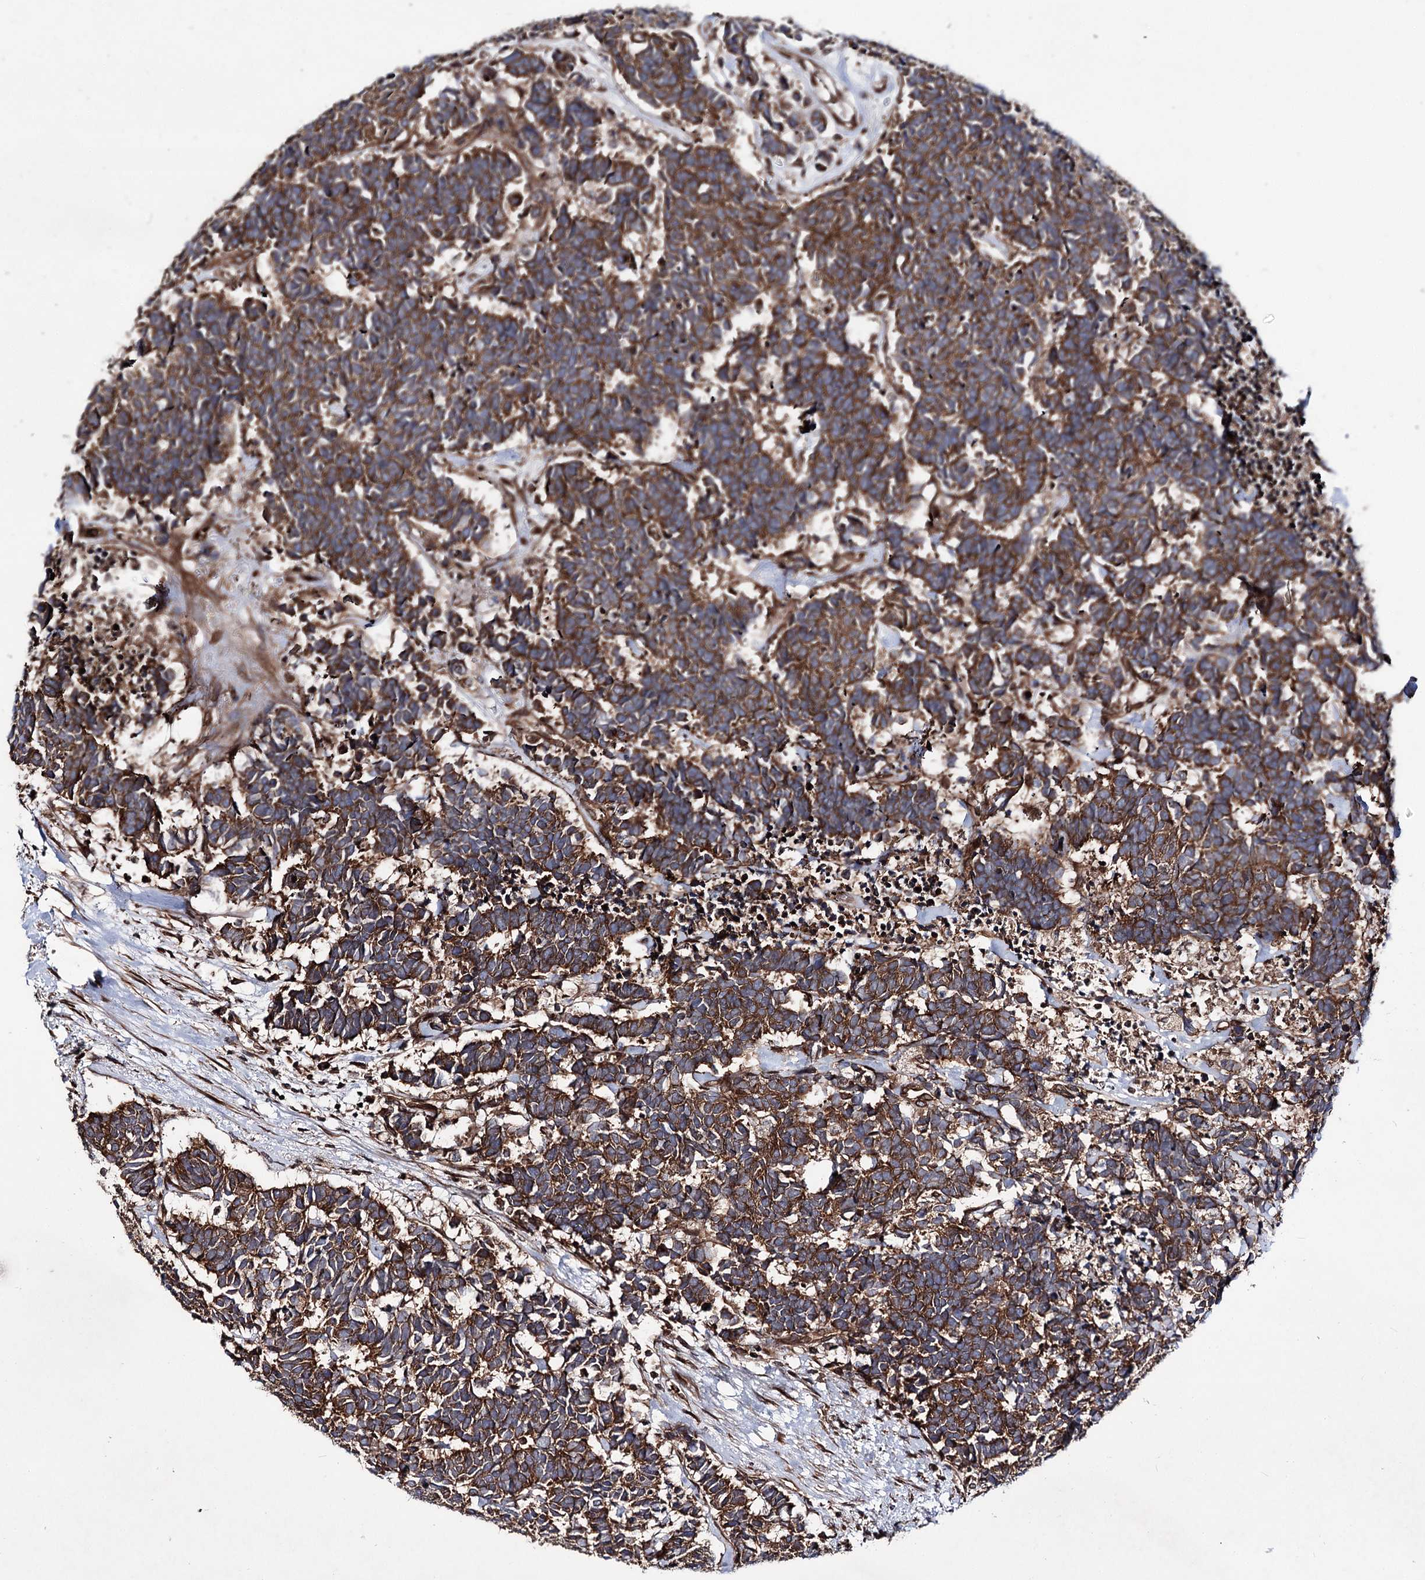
{"staining": {"intensity": "strong", "quantity": ">75%", "location": "cytoplasmic/membranous"}, "tissue": "carcinoid", "cell_type": "Tumor cells", "image_type": "cancer", "snomed": [{"axis": "morphology", "description": "Carcinoma, NOS"}, {"axis": "morphology", "description": "Carcinoid, malignant, NOS"}, {"axis": "topography", "description": "Urinary bladder"}], "caption": "DAB (3,3'-diaminobenzidine) immunohistochemical staining of carcinoid (malignant) shows strong cytoplasmic/membranous protein staining in approximately >75% of tumor cells.", "gene": "FGFR1OP2", "patient": {"sex": "male", "age": 57}}